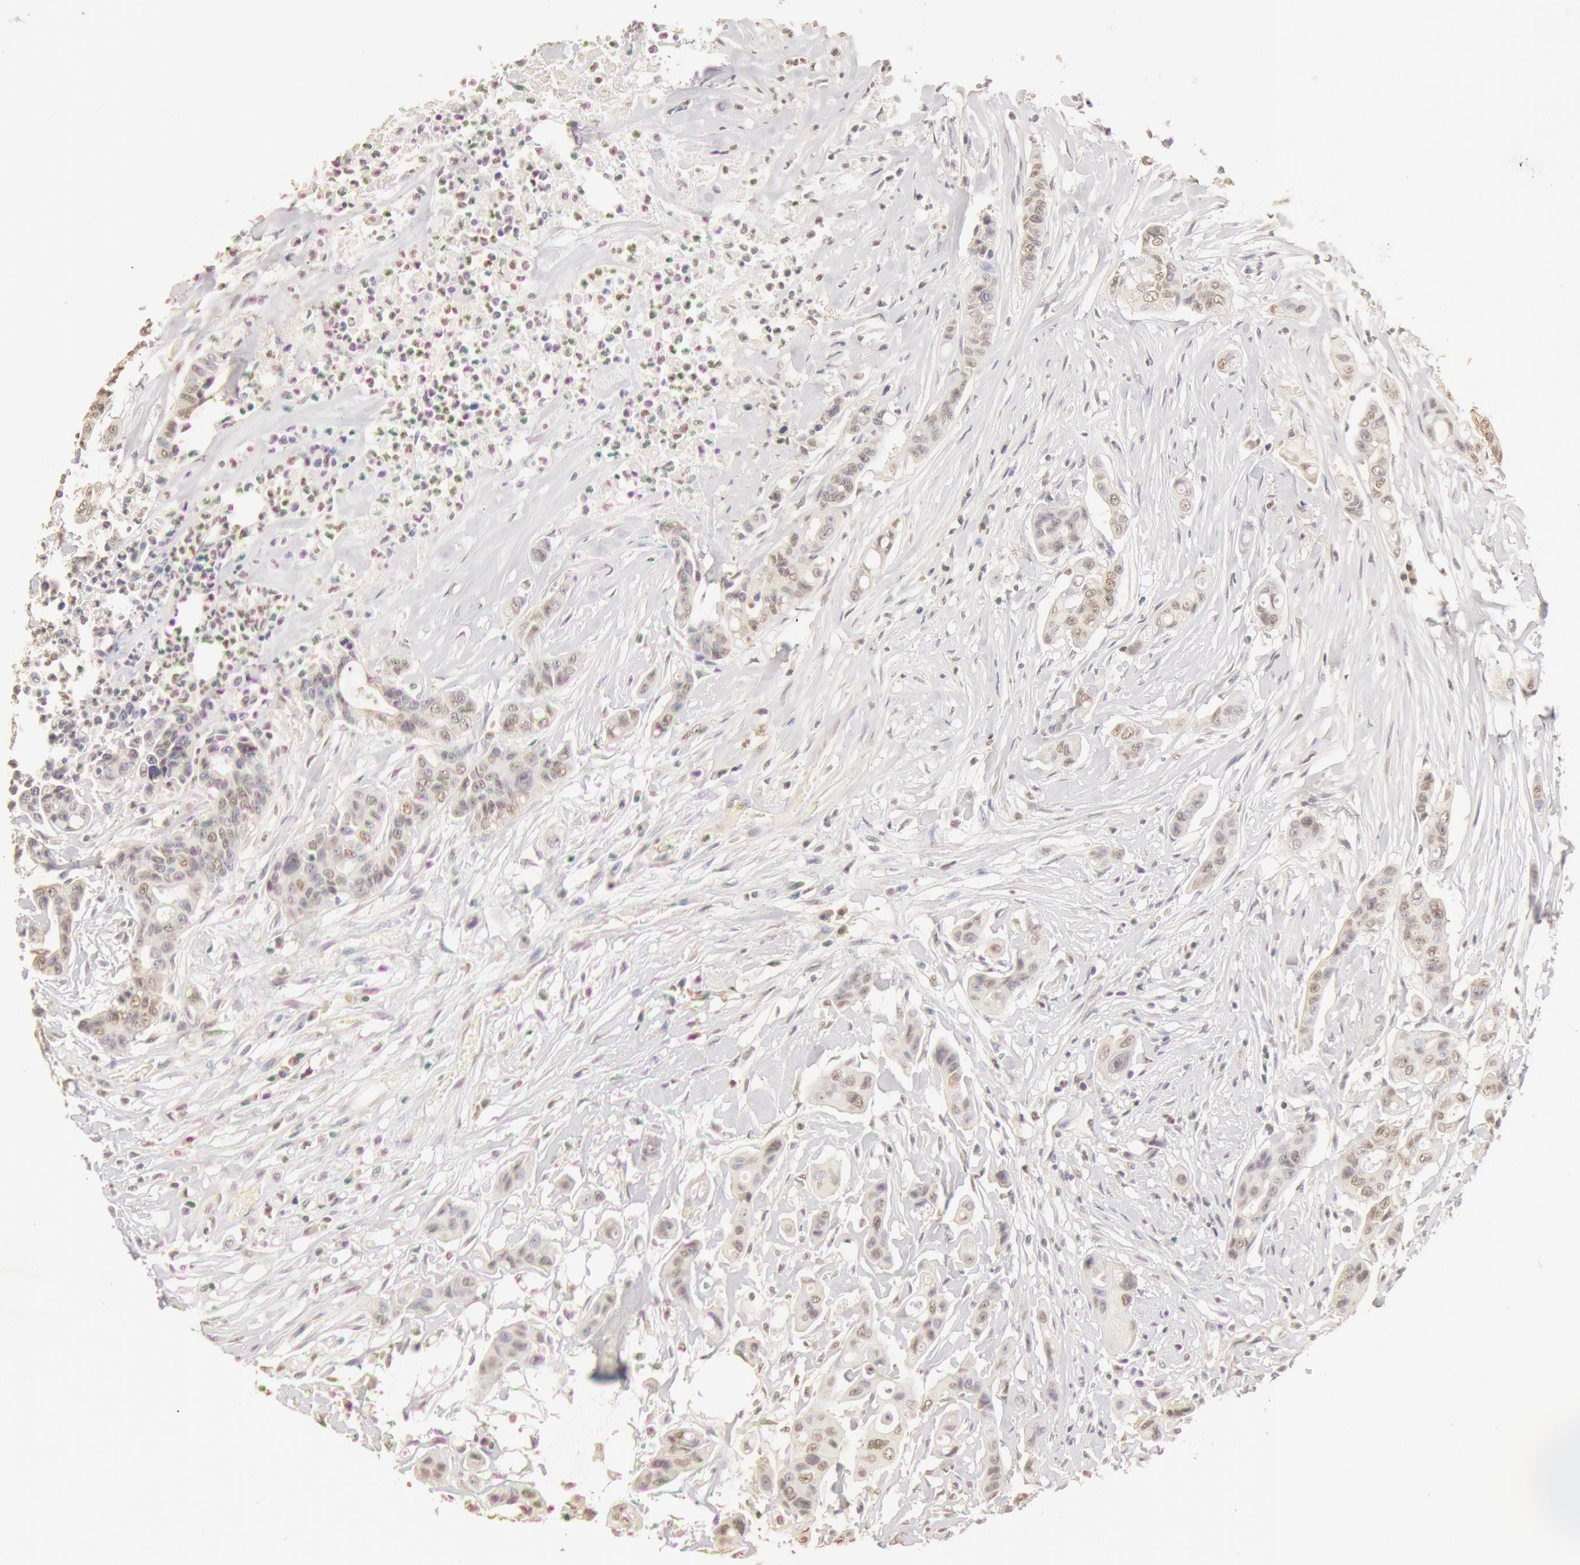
{"staining": {"intensity": "weak", "quantity": ">75%", "location": "cytoplasmic/membranous,nuclear"}, "tissue": "colorectal cancer", "cell_type": "Tumor cells", "image_type": "cancer", "snomed": [{"axis": "morphology", "description": "Adenocarcinoma, NOS"}, {"axis": "topography", "description": "Colon"}], "caption": "Approximately >75% of tumor cells in adenocarcinoma (colorectal) display weak cytoplasmic/membranous and nuclear protein staining as visualized by brown immunohistochemical staining.", "gene": "SNRNP70", "patient": {"sex": "female", "age": 70}}